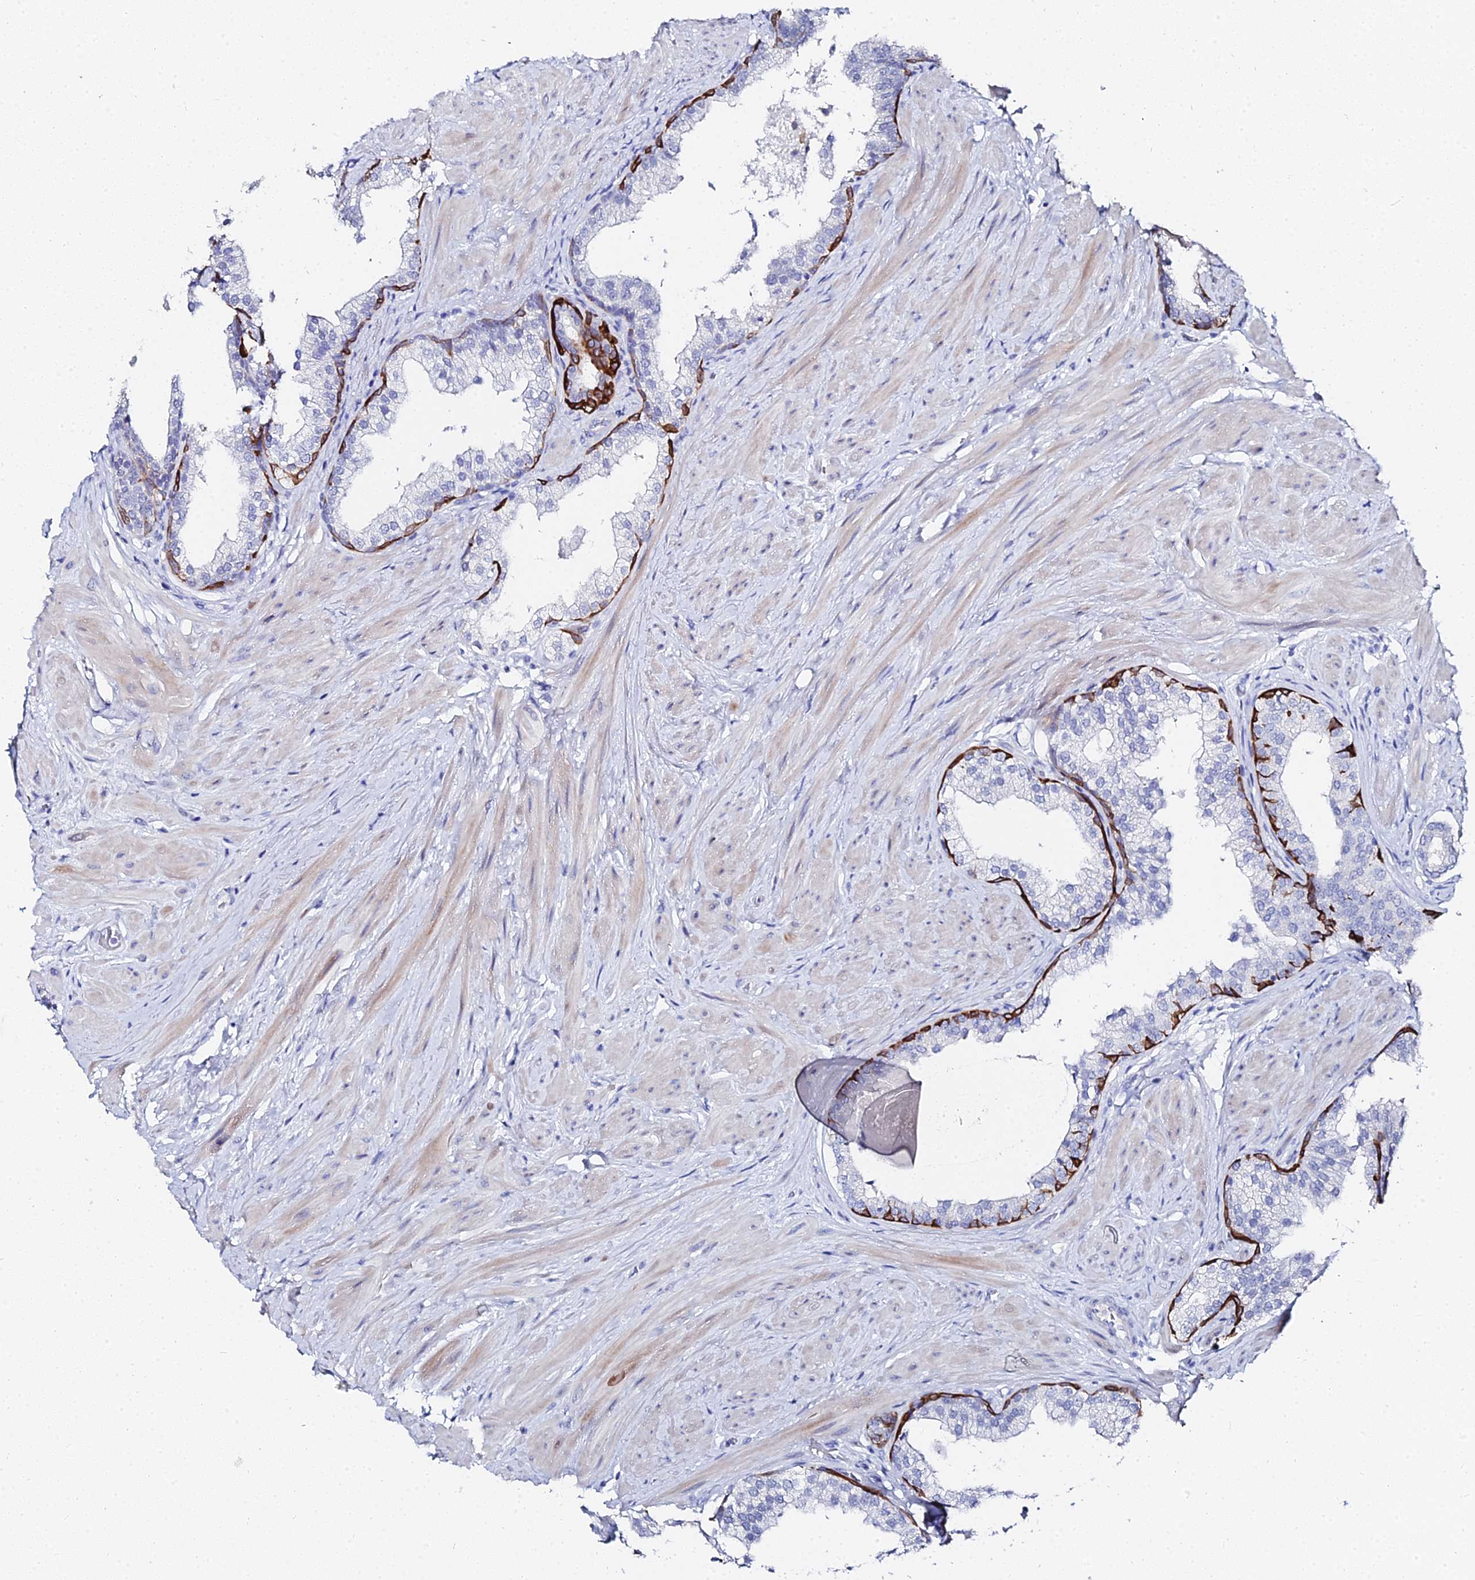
{"staining": {"intensity": "strong", "quantity": "25%-75%", "location": "cytoplasmic/membranous"}, "tissue": "prostate", "cell_type": "Glandular cells", "image_type": "normal", "snomed": [{"axis": "morphology", "description": "Normal tissue, NOS"}, {"axis": "topography", "description": "Prostate"}], "caption": "Immunohistochemical staining of benign prostate exhibits strong cytoplasmic/membranous protein expression in about 25%-75% of glandular cells. (Stains: DAB (3,3'-diaminobenzidine) in brown, nuclei in blue, Microscopy: brightfield microscopy at high magnification).", "gene": "KRT17", "patient": {"sex": "male", "age": 48}}